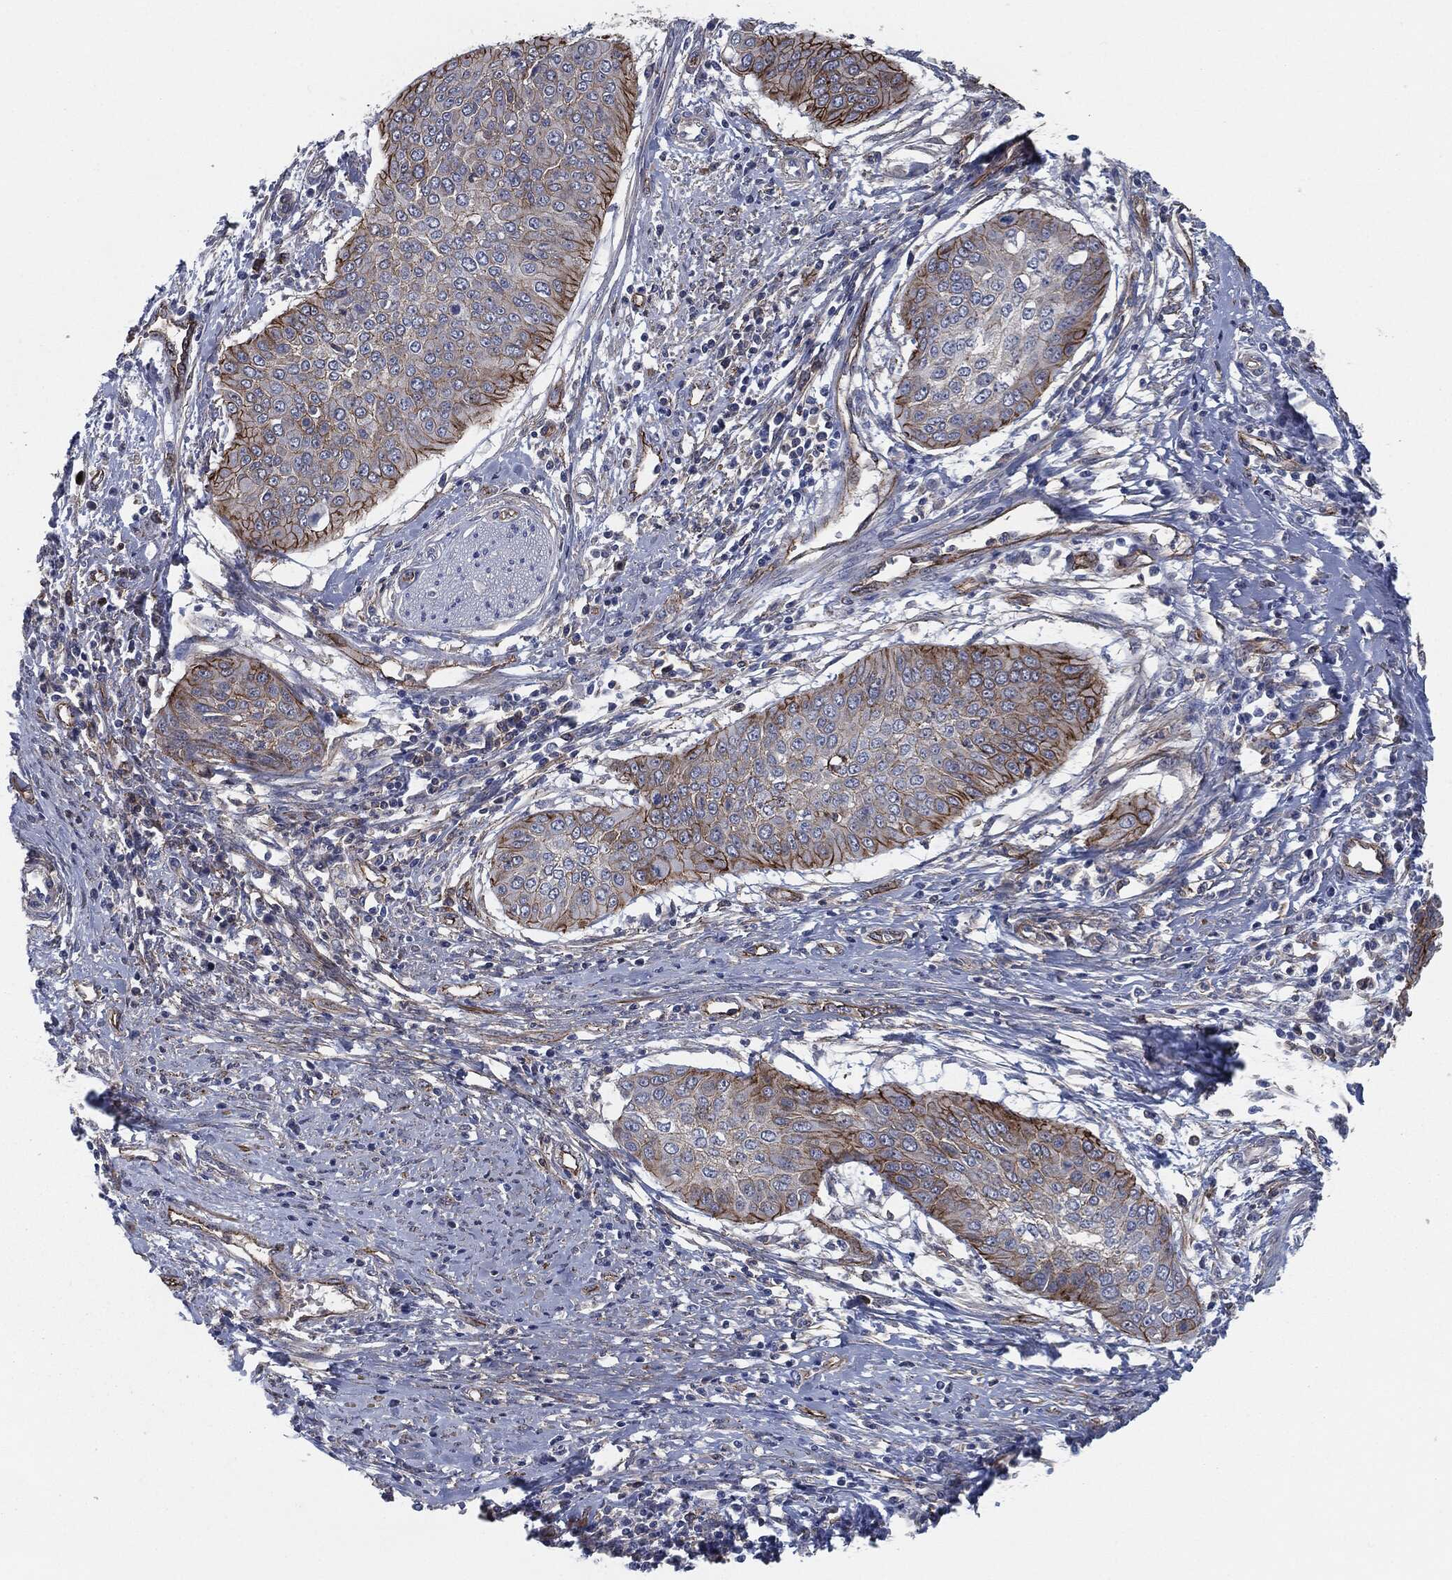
{"staining": {"intensity": "strong", "quantity": "25%-75%", "location": "cytoplasmic/membranous"}, "tissue": "cervical cancer", "cell_type": "Tumor cells", "image_type": "cancer", "snomed": [{"axis": "morphology", "description": "Normal tissue, NOS"}, {"axis": "morphology", "description": "Squamous cell carcinoma, NOS"}, {"axis": "topography", "description": "Cervix"}], "caption": "Cervical squamous cell carcinoma stained with DAB (3,3'-diaminobenzidine) IHC reveals high levels of strong cytoplasmic/membranous positivity in approximately 25%-75% of tumor cells.", "gene": "SVIL", "patient": {"sex": "female", "age": 39}}